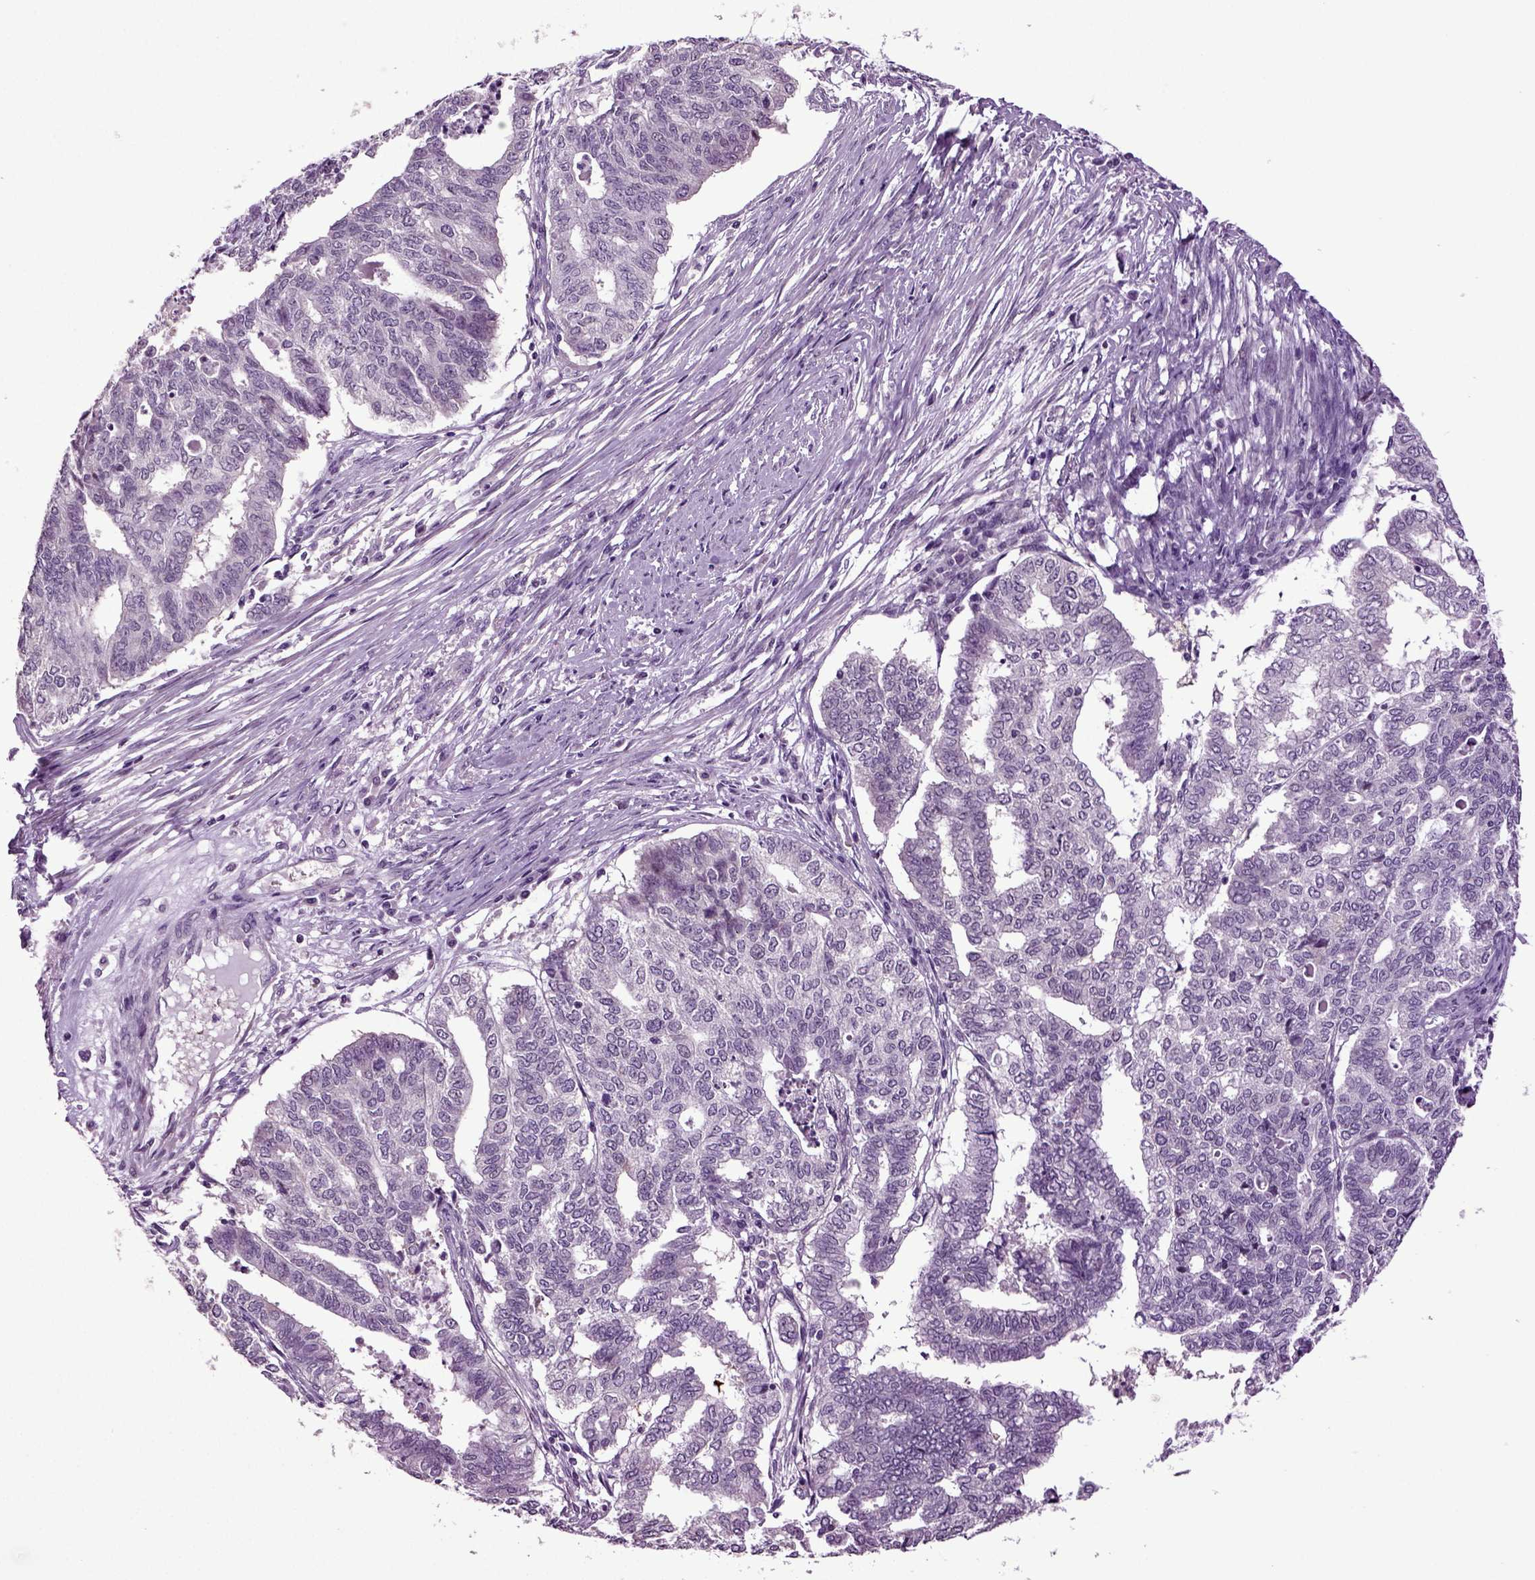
{"staining": {"intensity": "negative", "quantity": "none", "location": "none"}, "tissue": "endometrial cancer", "cell_type": "Tumor cells", "image_type": "cancer", "snomed": [{"axis": "morphology", "description": "Adenocarcinoma, NOS"}, {"axis": "topography", "description": "Endometrium"}], "caption": "Histopathology image shows no protein expression in tumor cells of endometrial adenocarcinoma tissue.", "gene": "PLCH2", "patient": {"sex": "female", "age": 79}}